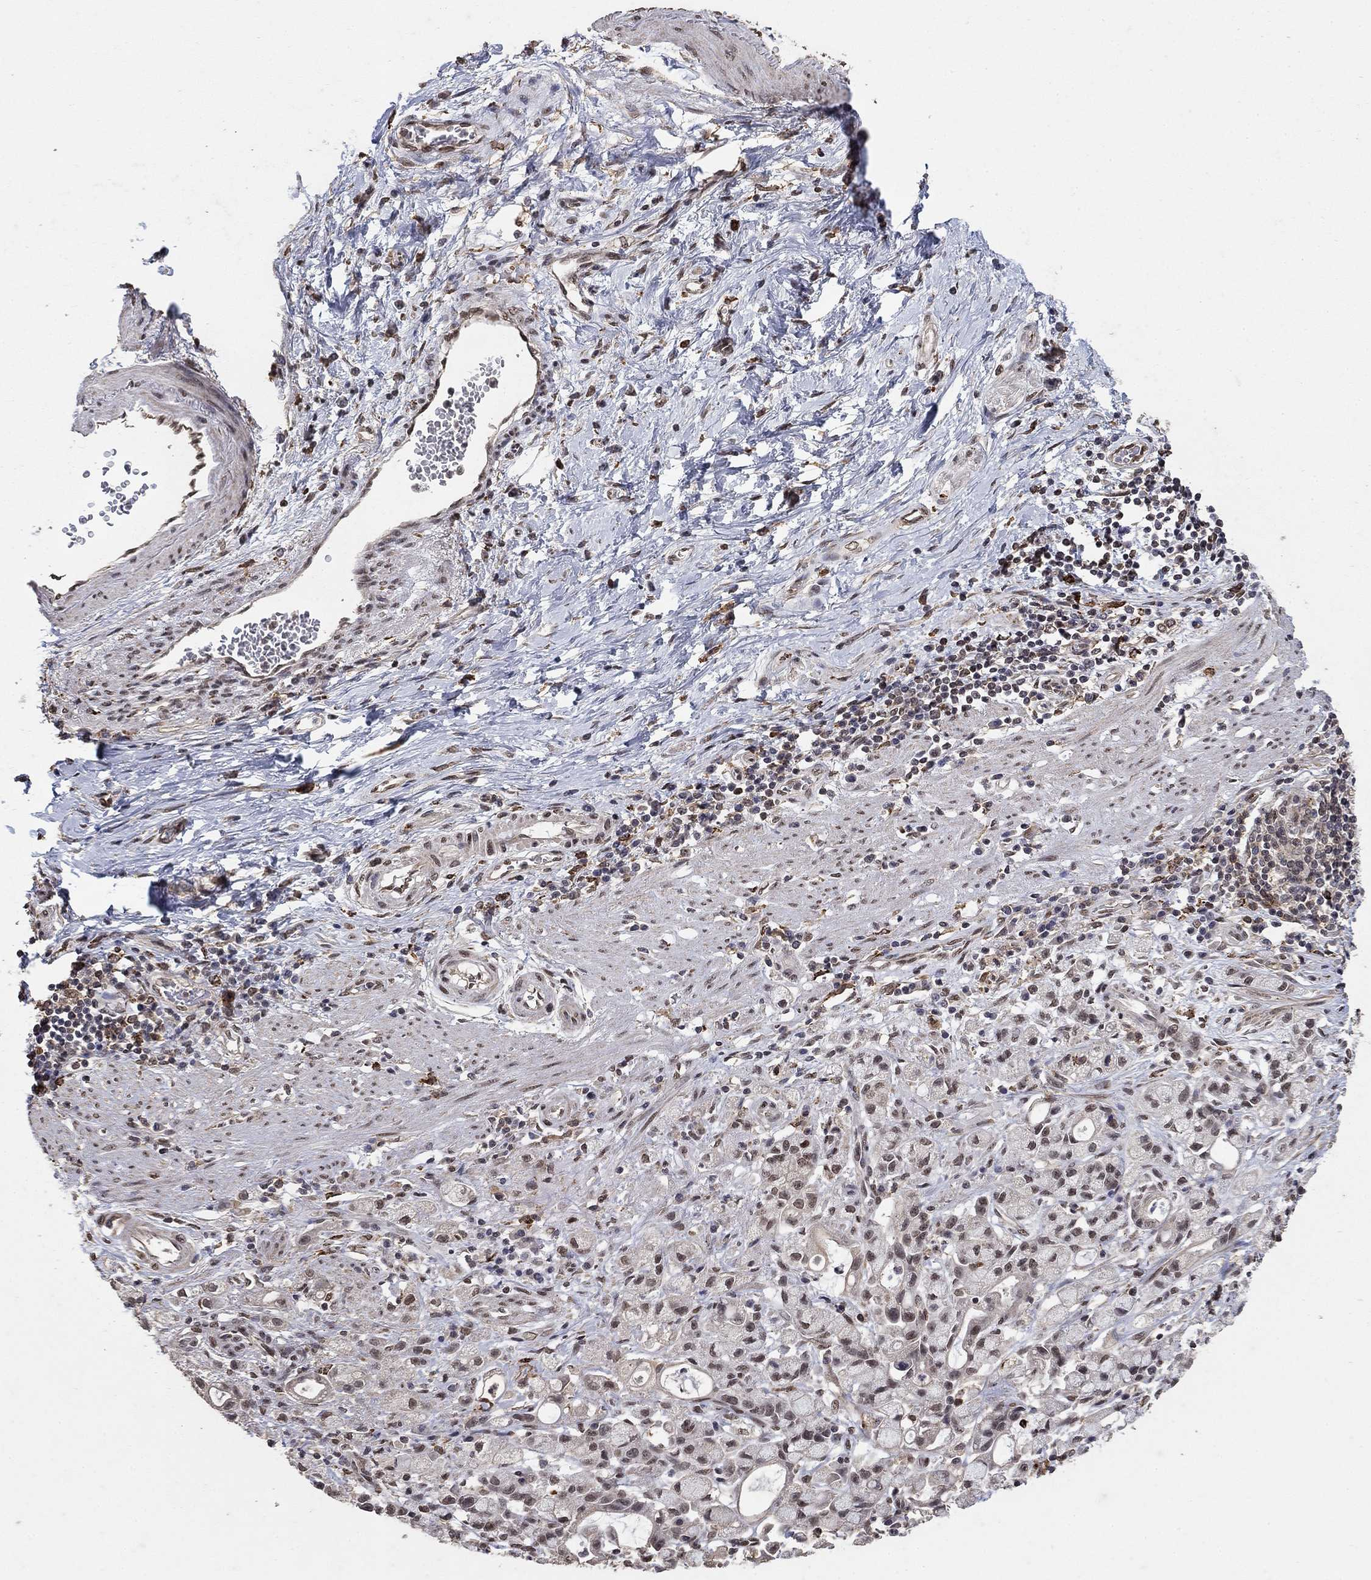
{"staining": {"intensity": "weak", "quantity": "<25%", "location": "nuclear"}, "tissue": "stomach cancer", "cell_type": "Tumor cells", "image_type": "cancer", "snomed": [{"axis": "morphology", "description": "Adenocarcinoma, NOS"}, {"axis": "topography", "description": "Stomach"}], "caption": "A high-resolution image shows IHC staining of stomach cancer (adenocarcinoma), which reveals no significant expression in tumor cells. (Stains: DAB immunohistochemistry with hematoxylin counter stain, Microscopy: brightfield microscopy at high magnification).", "gene": "GRIA3", "patient": {"sex": "male", "age": 58}}